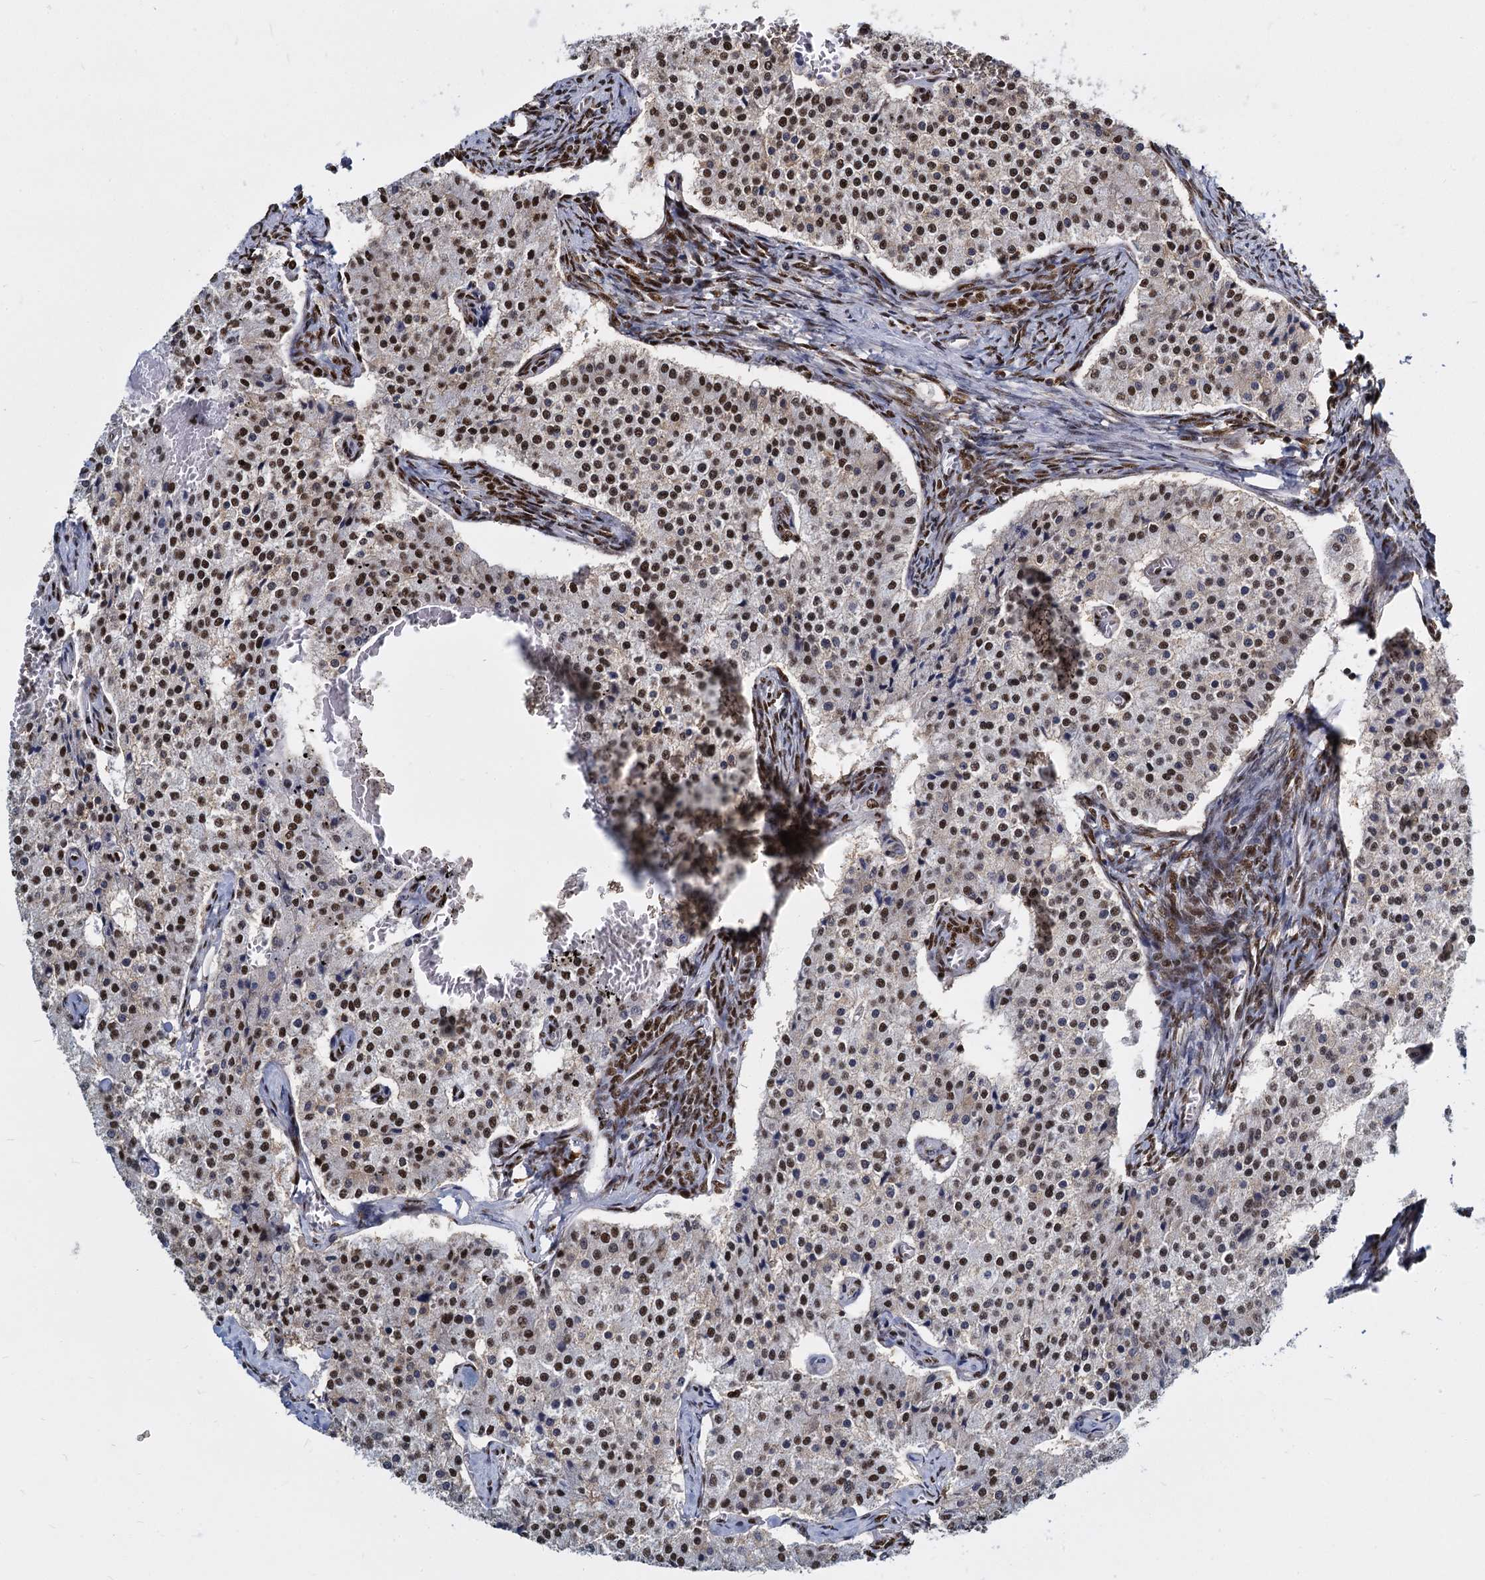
{"staining": {"intensity": "strong", "quantity": ">75%", "location": "nuclear"}, "tissue": "carcinoid", "cell_type": "Tumor cells", "image_type": "cancer", "snomed": [{"axis": "morphology", "description": "Carcinoid, malignant, NOS"}, {"axis": "topography", "description": "Colon"}], "caption": "Human carcinoid stained with a protein marker shows strong staining in tumor cells.", "gene": "DCPS", "patient": {"sex": "female", "age": 52}}